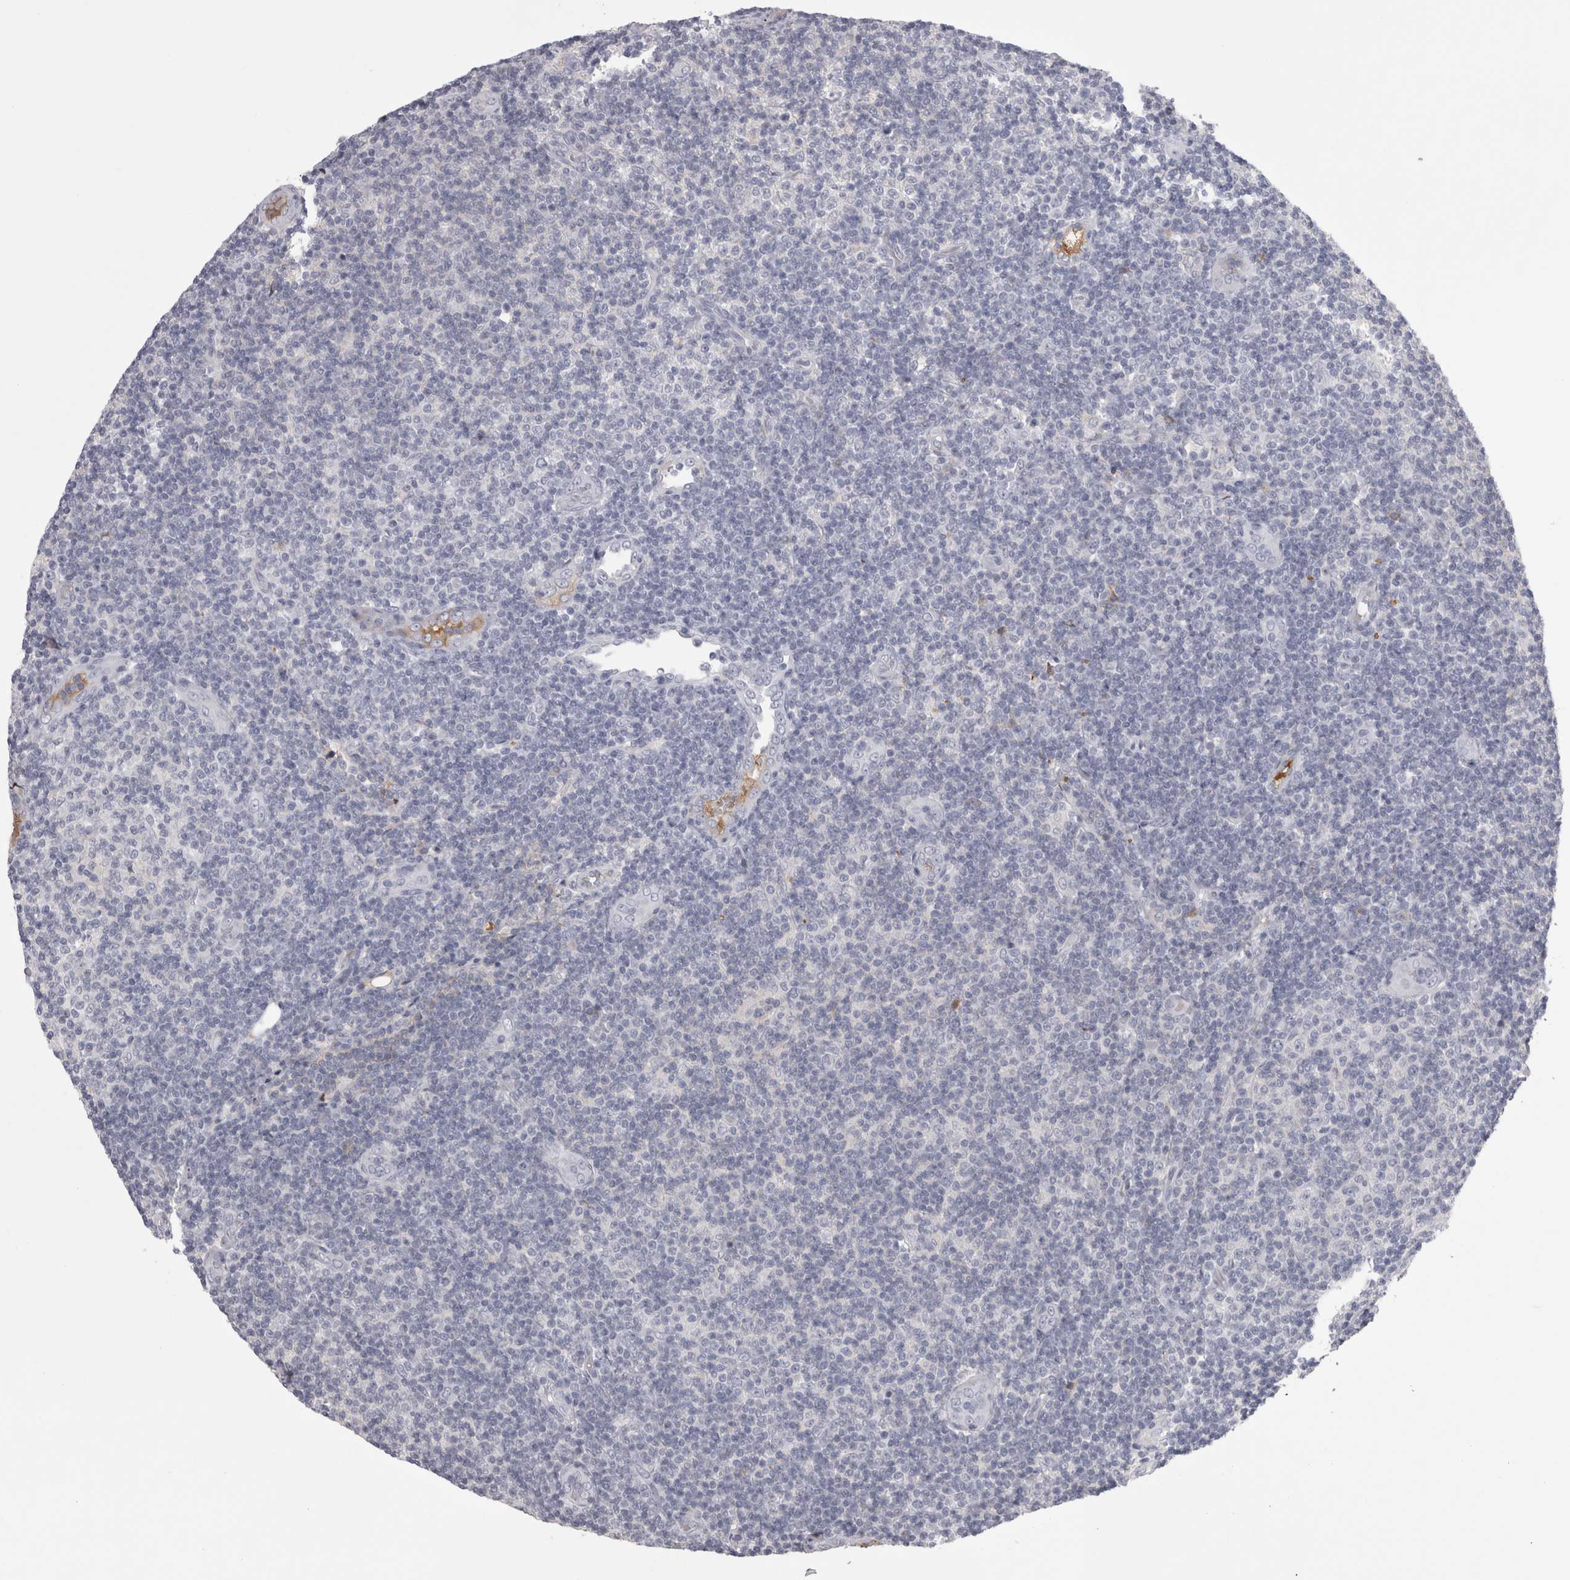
{"staining": {"intensity": "negative", "quantity": "none", "location": "none"}, "tissue": "lymphoma", "cell_type": "Tumor cells", "image_type": "cancer", "snomed": [{"axis": "morphology", "description": "Malignant lymphoma, non-Hodgkin's type, Low grade"}, {"axis": "topography", "description": "Lymph node"}], "caption": "Immunohistochemical staining of lymphoma shows no significant staining in tumor cells.", "gene": "SAA4", "patient": {"sex": "male", "age": 83}}